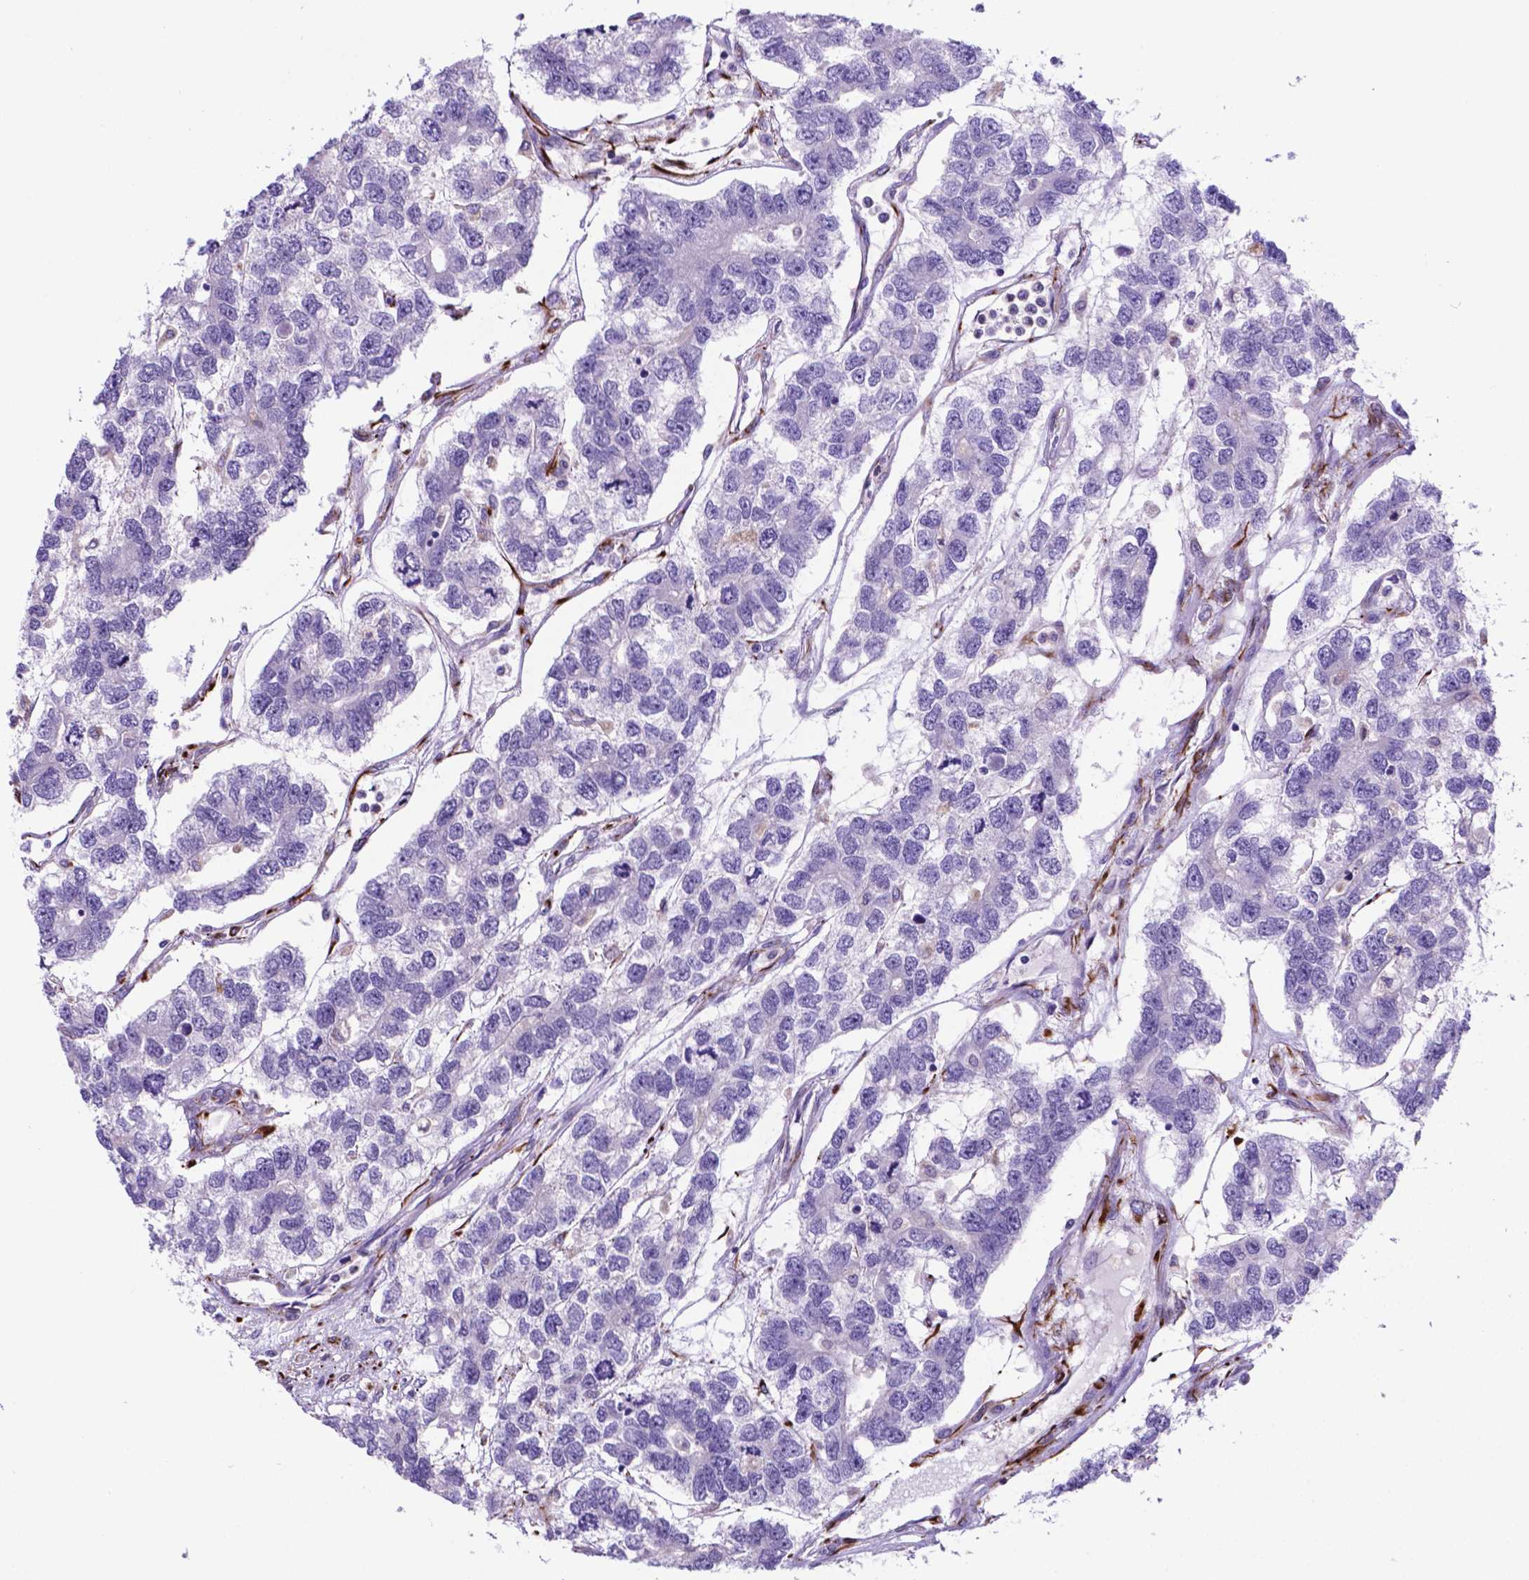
{"staining": {"intensity": "negative", "quantity": "none", "location": "none"}, "tissue": "testis cancer", "cell_type": "Tumor cells", "image_type": "cancer", "snomed": [{"axis": "morphology", "description": "Seminoma, NOS"}, {"axis": "topography", "description": "Testis"}], "caption": "Immunohistochemistry of testis cancer reveals no staining in tumor cells.", "gene": "LZTR1", "patient": {"sex": "male", "age": 52}}